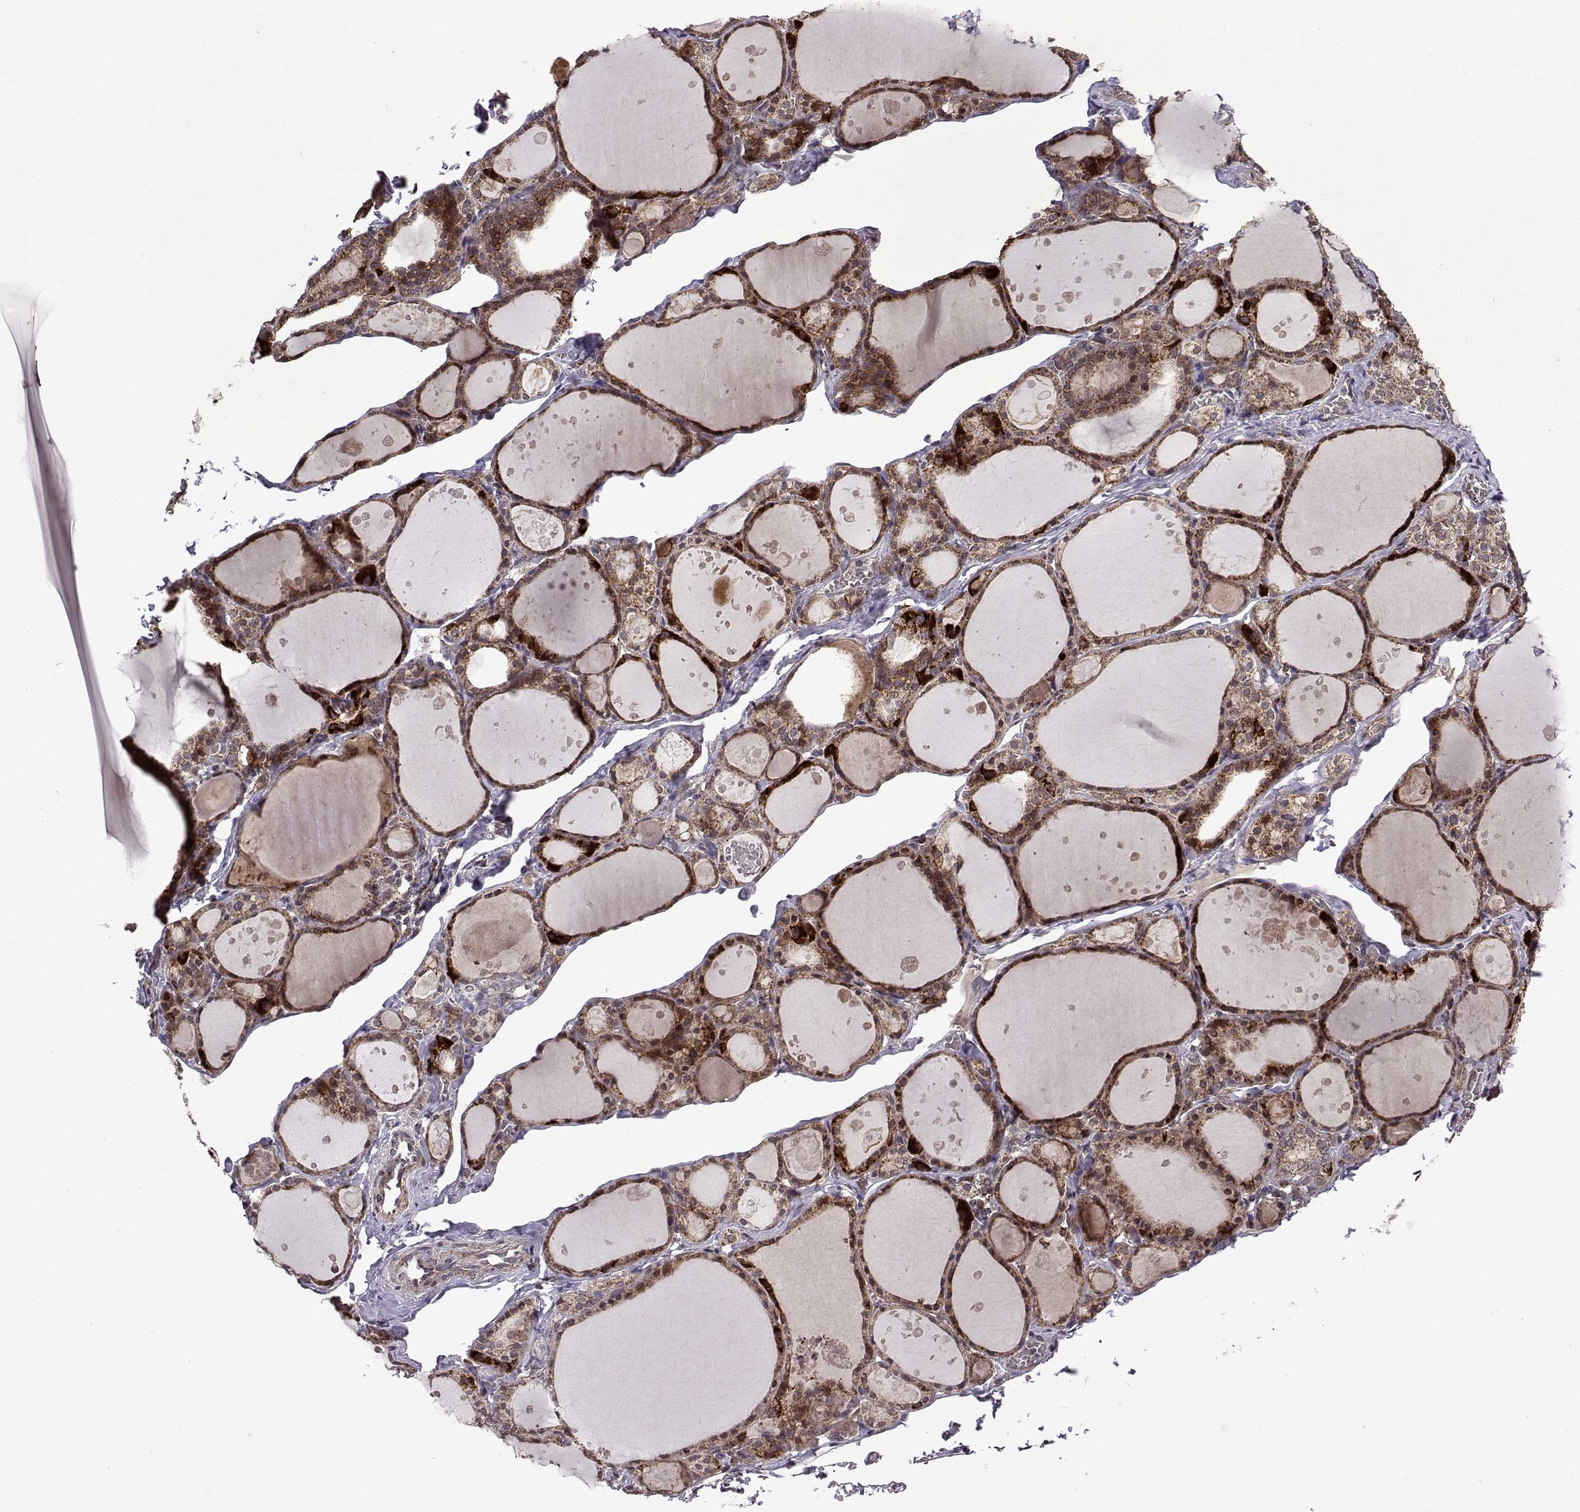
{"staining": {"intensity": "strong", "quantity": "25%-75%", "location": "cytoplasmic/membranous"}, "tissue": "thyroid gland", "cell_type": "Glandular cells", "image_type": "normal", "snomed": [{"axis": "morphology", "description": "Normal tissue, NOS"}, {"axis": "topography", "description": "Thyroid gland"}], "caption": "Normal thyroid gland demonstrates strong cytoplasmic/membranous expression in about 25%-75% of glandular cells.", "gene": "TAB2", "patient": {"sex": "male", "age": 68}}